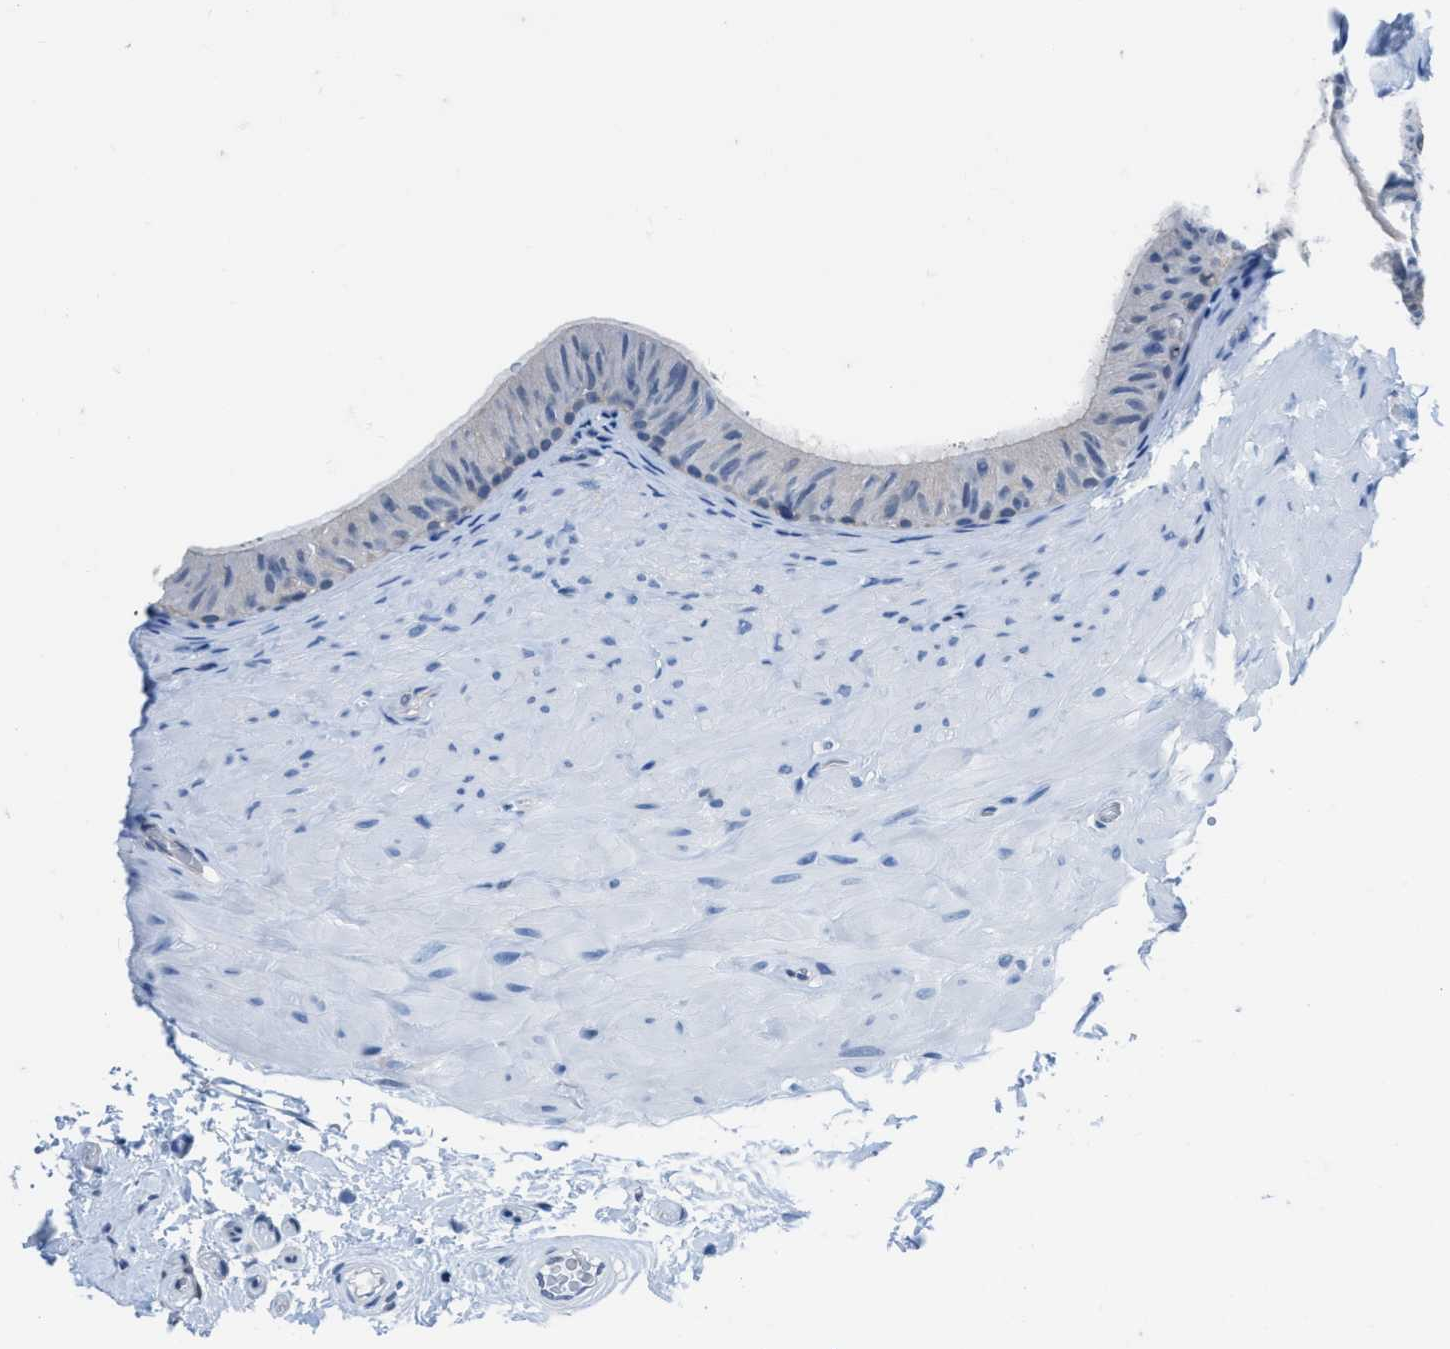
{"staining": {"intensity": "negative", "quantity": "none", "location": "none"}, "tissue": "epididymis", "cell_type": "Glandular cells", "image_type": "normal", "snomed": [{"axis": "morphology", "description": "Normal tissue, NOS"}, {"axis": "topography", "description": "Epididymis"}], "caption": "Glandular cells show no significant protein staining in unremarkable epididymis. The staining was performed using DAB to visualize the protein expression in brown, while the nuclei were stained in blue with hematoxylin (Magnification: 20x).", "gene": "NUDT5", "patient": {"sex": "male", "age": 34}}